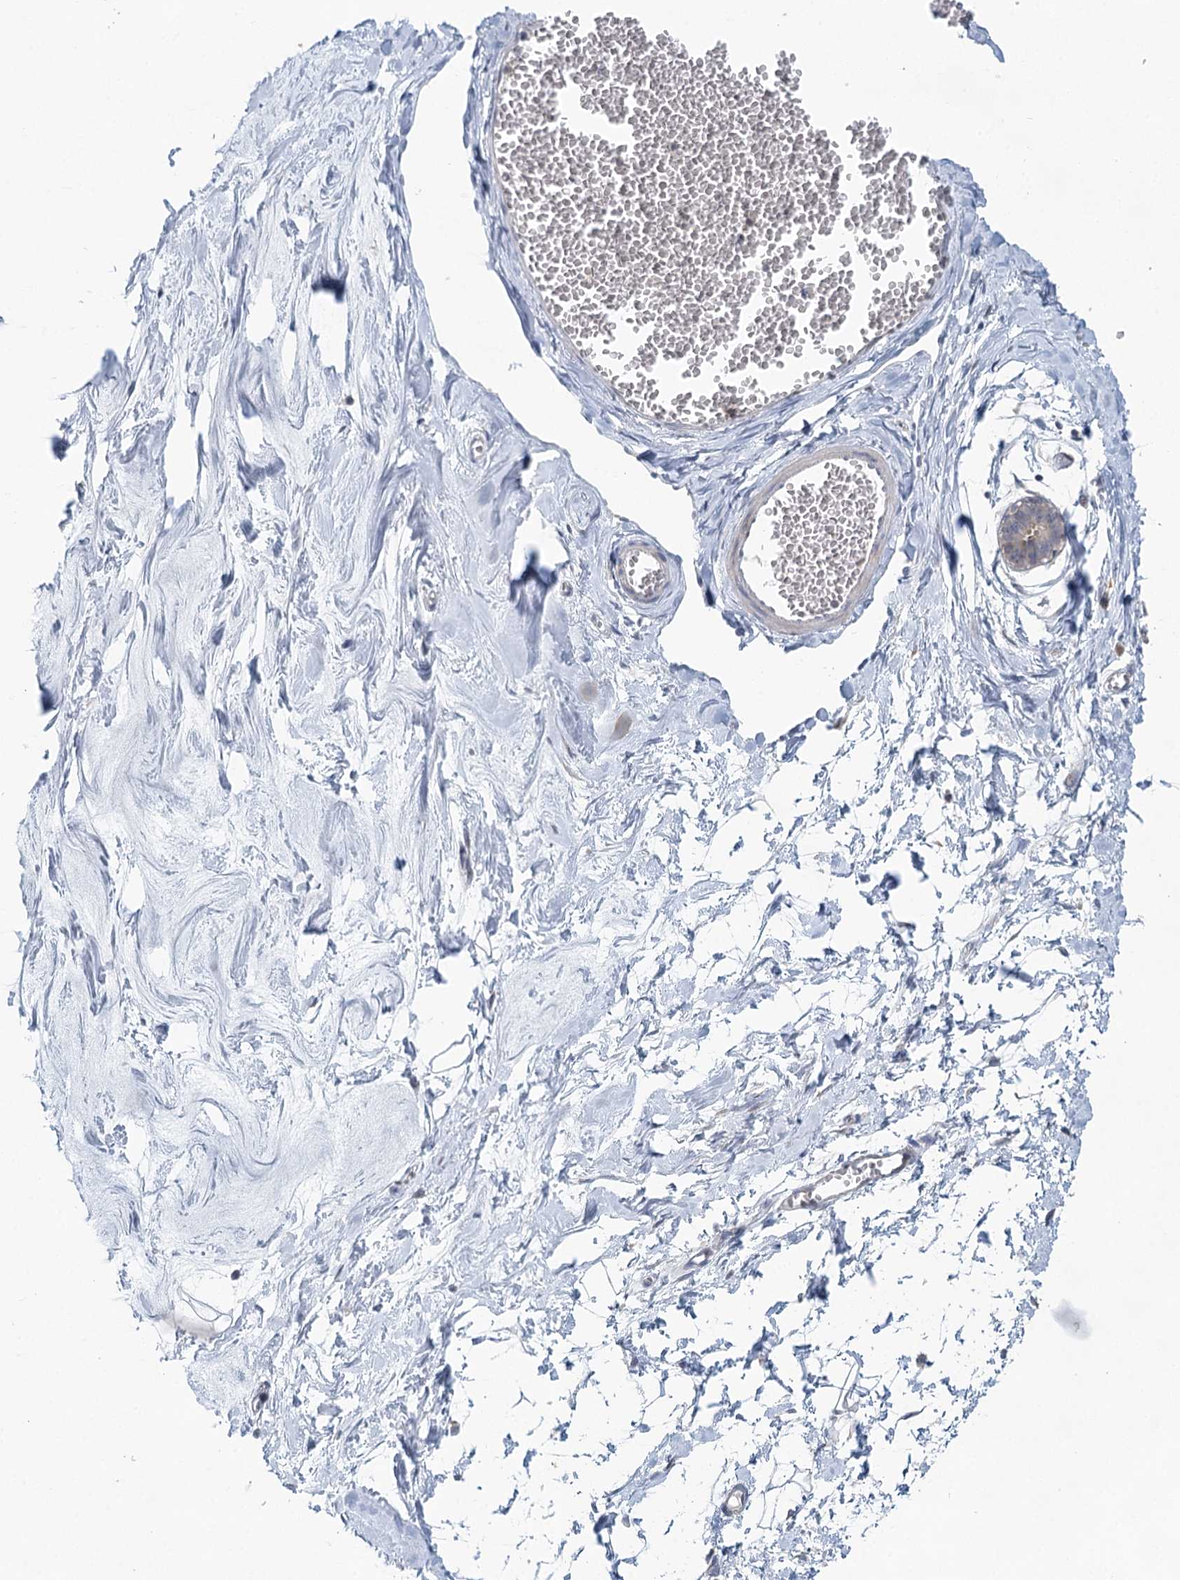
{"staining": {"intensity": "negative", "quantity": "none", "location": "none"}, "tissue": "breast", "cell_type": "Adipocytes", "image_type": "normal", "snomed": [{"axis": "morphology", "description": "Normal tissue, NOS"}, {"axis": "topography", "description": "Breast"}], "caption": "Adipocytes are negative for protein expression in unremarkable human breast. The staining was performed using DAB to visualize the protein expression in brown, while the nuclei were stained in blue with hematoxylin (Magnification: 20x).", "gene": "BLTP1", "patient": {"sex": "female", "age": 27}}